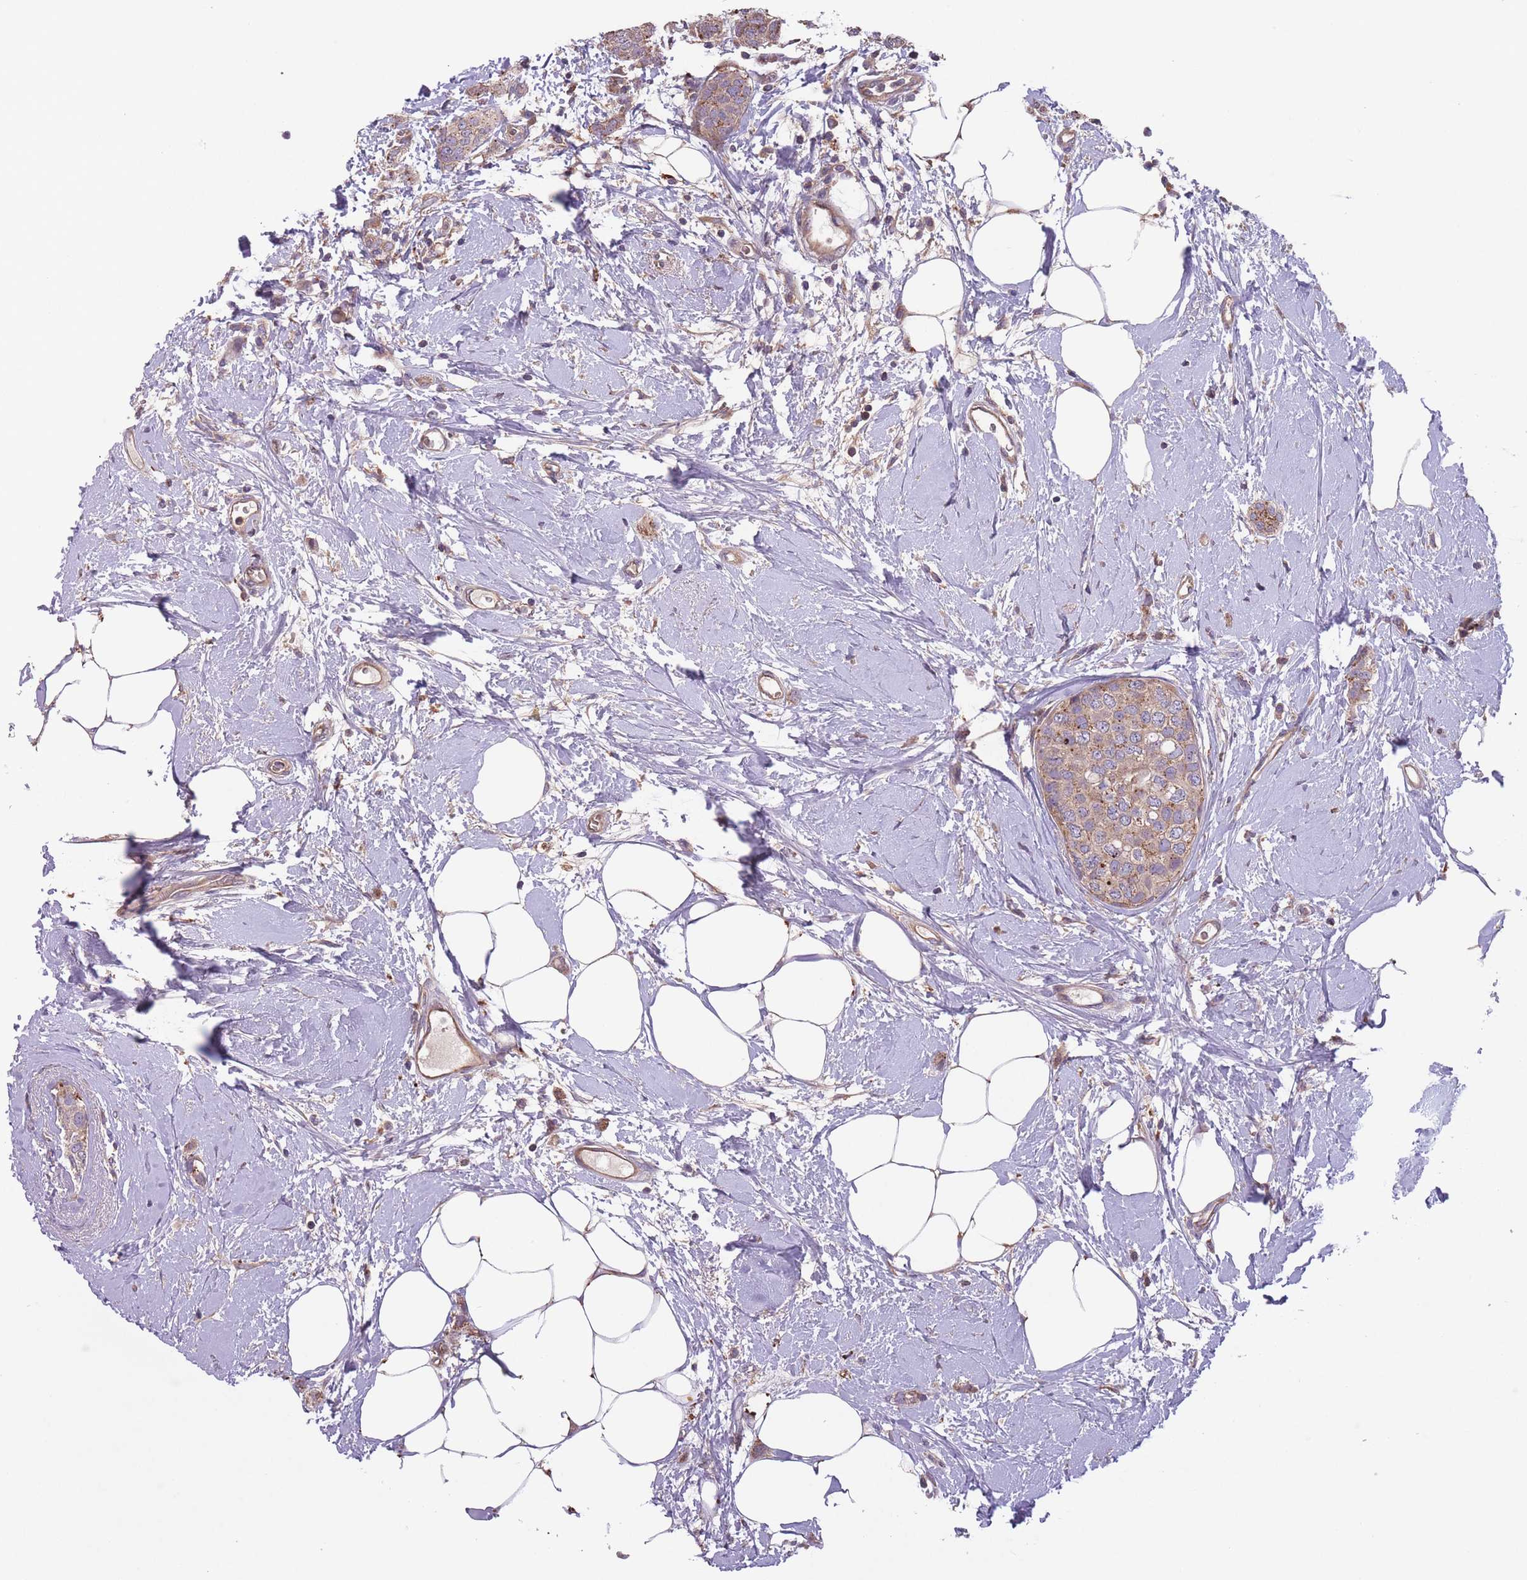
{"staining": {"intensity": "moderate", "quantity": ">75%", "location": "cytoplasmic/membranous"}, "tissue": "breast cancer", "cell_type": "Tumor cells", "image_type": "cancer", "snomed": [{"axis": "morphology", "description": "Duct carcinoma"}, {"axis": "topography", "description": "Breast"}], "caption": "There is medium levels of moderate cytoplasmic/membranous staining in tumor cells of breast cancer, as demonstrated by immunohistochemical staining (brown color).", "gene": "ITPKC", "patient": {"sex": "female", "age": 72}}